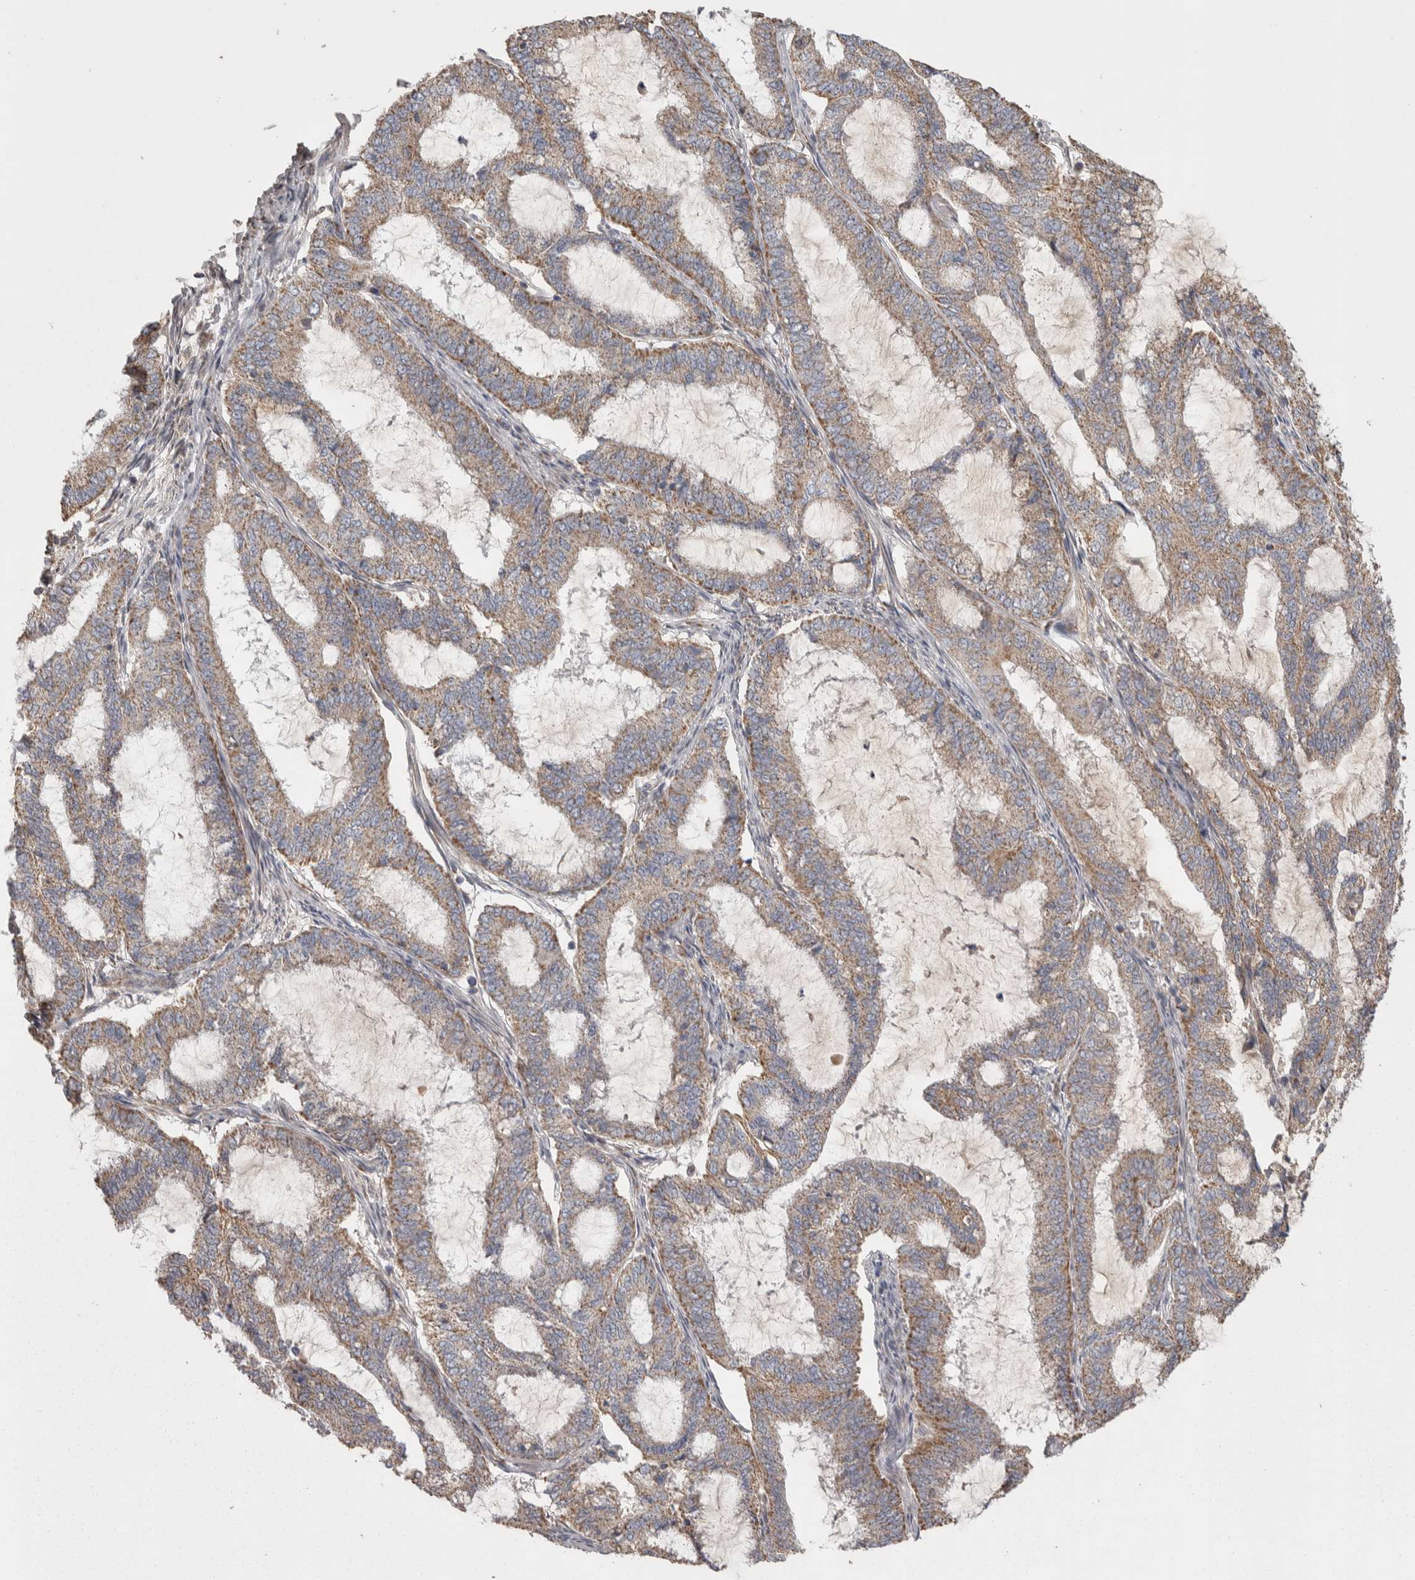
{"staining": {"intensity": "weak", "quantity": ">75%", "location": "cytoplasmic/membranous"}, "tissue": "endometrial cancer", "cell_type": "Tumor cells", "image_type": "cancer", "snomed": [{"axis": "morphology", "description": "Adenocarcinoma, NOS"}, {"axis": "topography", "description": "Endometrium"}], "caption": "The image shows staining of endometrial adenocarcinoma, revealing weak cytoplasmic/membranous protein staining (brown color) within tumor cells.", "gene": "SCO1", "patient": {"sex": "female", "age": 51}}